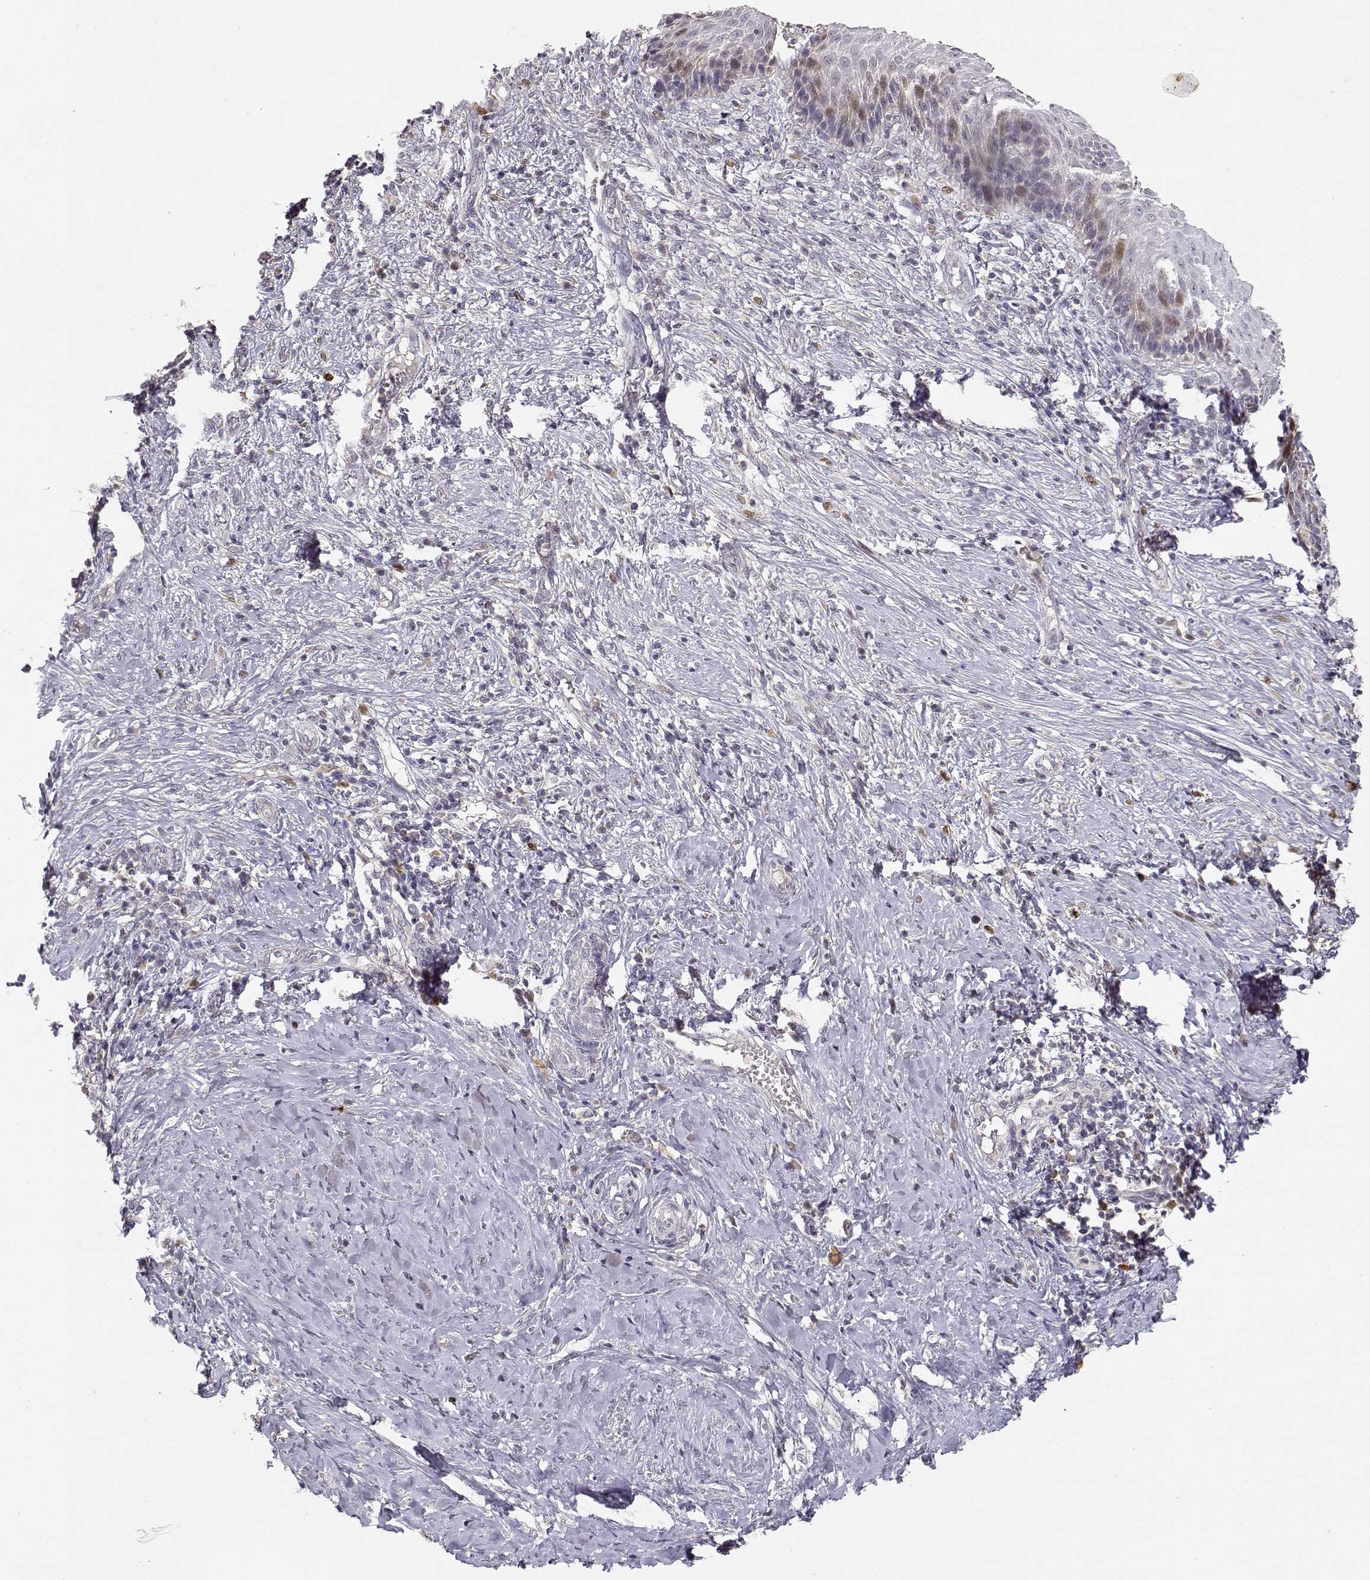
{"staining": {"intensity": "moderate", "quantity": "<25%", "location": "nuclear"}, "tissue": "cervical cancer", "cell_type": "Tumor cells", "image_type": "cancer", "snomed": [{"axis": "morphology", "description": "Squamous cell carcinoma, NOS"}, {"axis": "topography", "description": "Cervix"}], "caption": "DAB (3,3'-diaminobenzidine) immunohistochemical staining of cervical squamous cell carcinoma demonstrates moderate nuclear protein staining in about <25% of tumor cells.", "gene": "RAD51", "patient": {"sex": "female", "age": 46}}